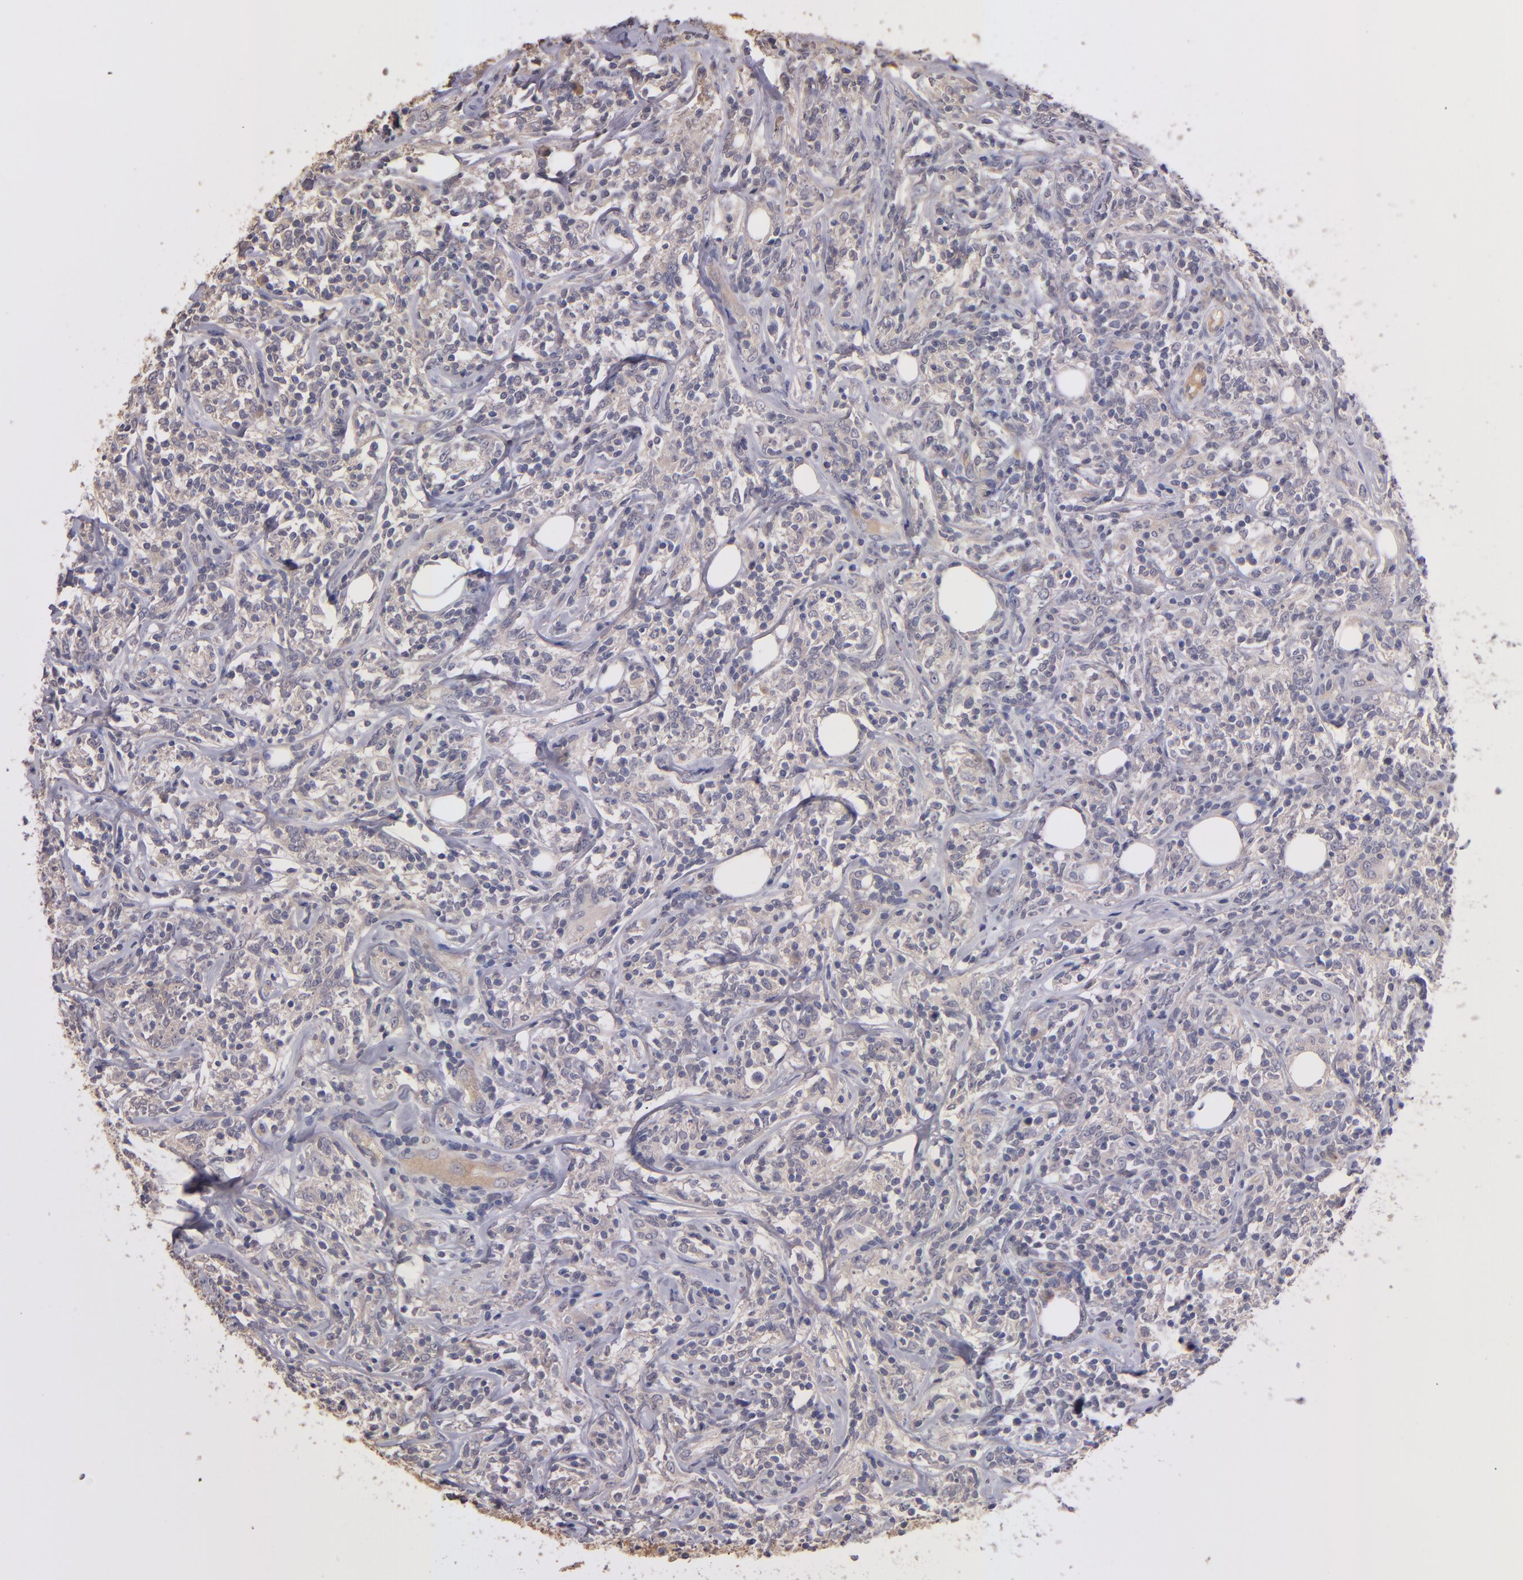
{"staining": {"intensity": "negative", "quantity": "none", "location": "none"}, "tissue": "lymphoma", "cell_type": "Tumor cells", "image_type": "cancer", "snomed": [{"axis": "morphology", "description": "Malignant lymphoma, non-Hodgkin's type, High grade"}, {"axis": "topography", "description": "Lymph node"}], "caption": "This is a image of immunohistochemistry (IHC) staining of lymphoma, which shows no positivity in tumor cells. Brightfield microscopy of immunohistochemistry stained with DAB (3,3'-diaminobenzidine) (brown) and hematoxylin (blue), captured at high magnification.", "gene": "GNAZ", "patient": {"sex": "female", "age": 84}}